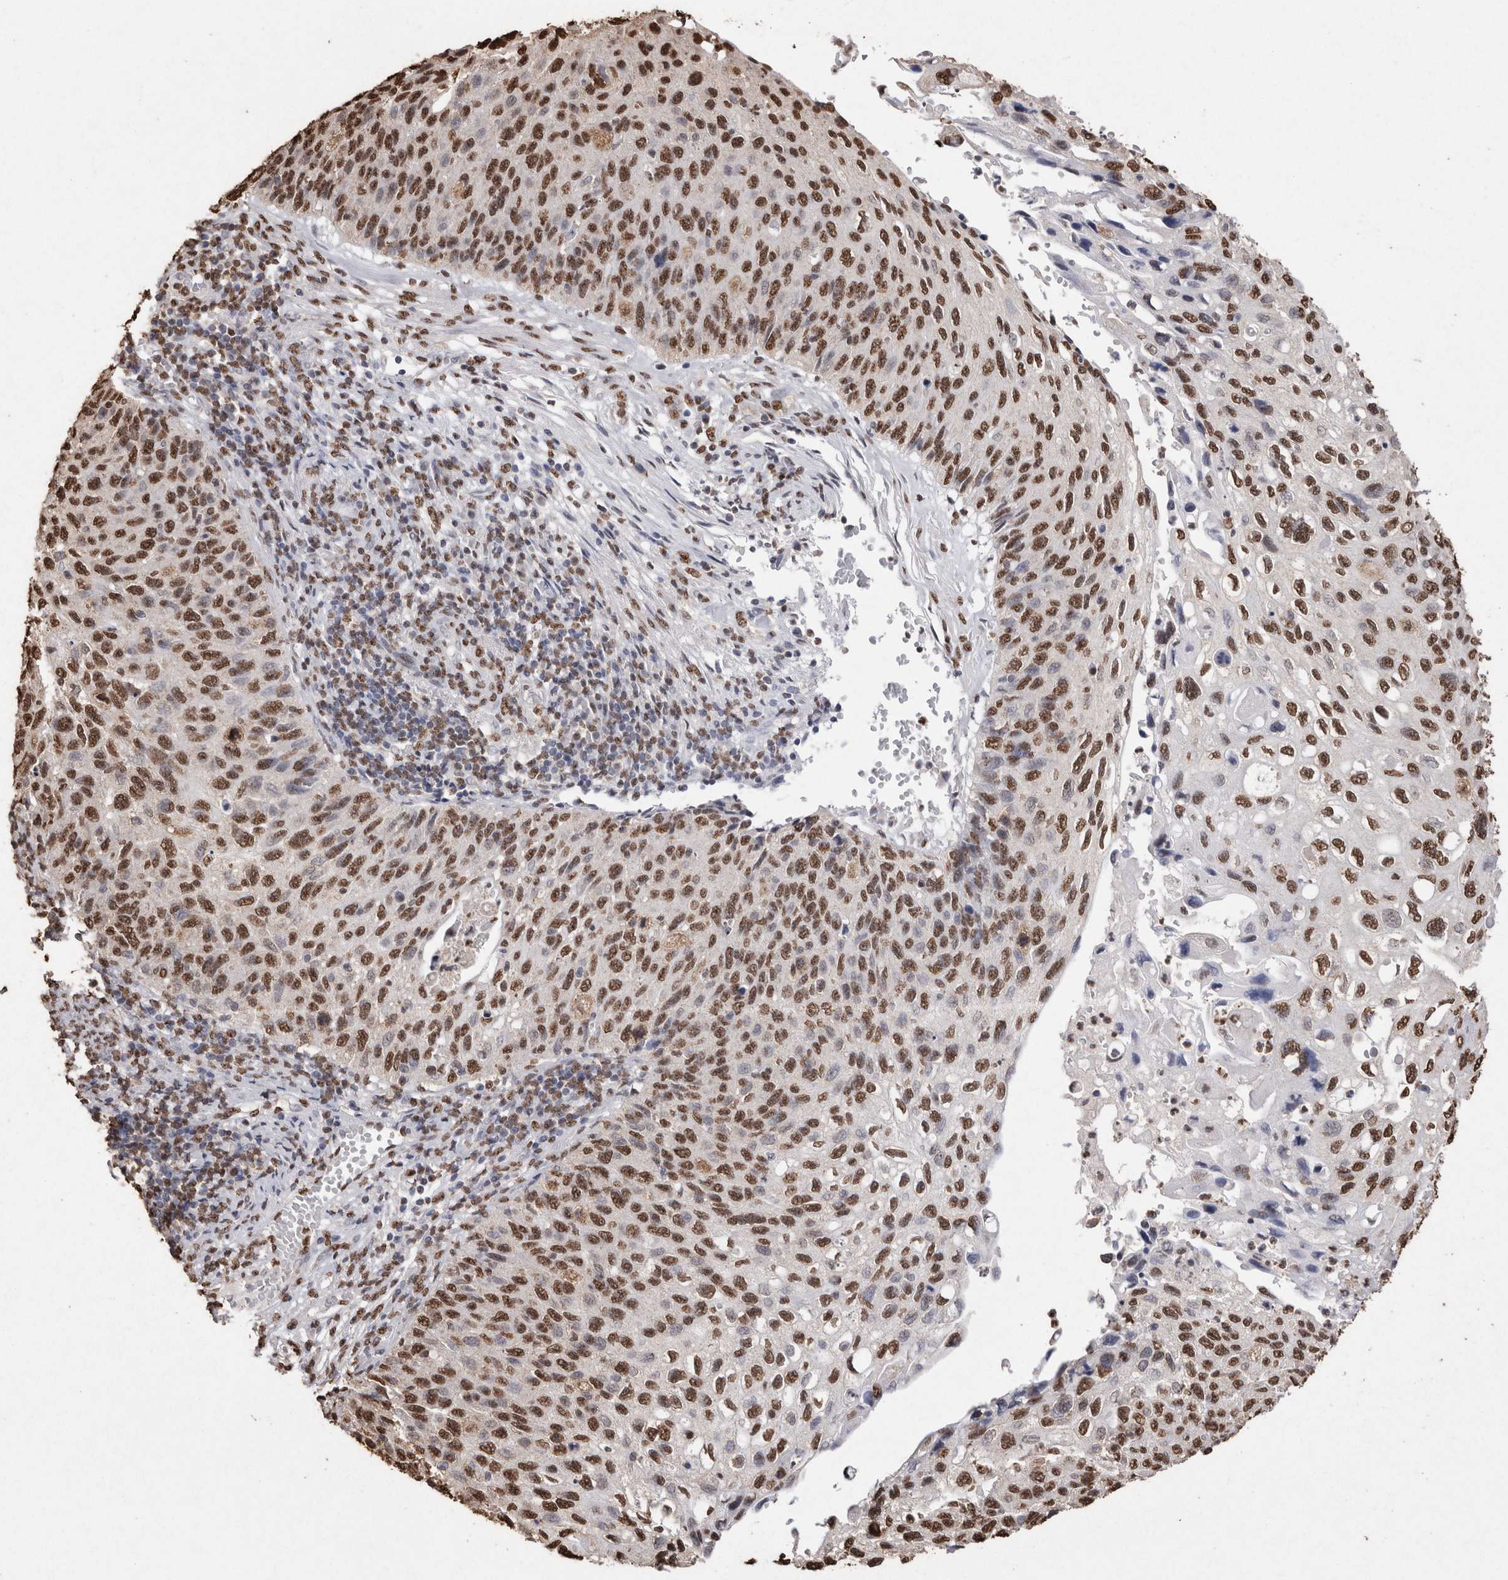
{"staining": {"intensity": "strong", "quantity": ">75%", "location": "nuclear"}, "tissue": "cervical cancer", "cell_type": "Tumor cells", "image_type": "cancer", "snomed": [{"axis": "morphology", "description": "Squamous cell carcinoma, NOS"}, {"axis": "topography", "description": "Cervix"}], "caption": "High-power microscopy captured an IHC photomicrograph of squamous cell carcinoma (cervical), revealing strong nuclear expression in about >75% of tumor cells.", "gene": "NTHL1", "patient": {"sex": "female", "age": 70}}